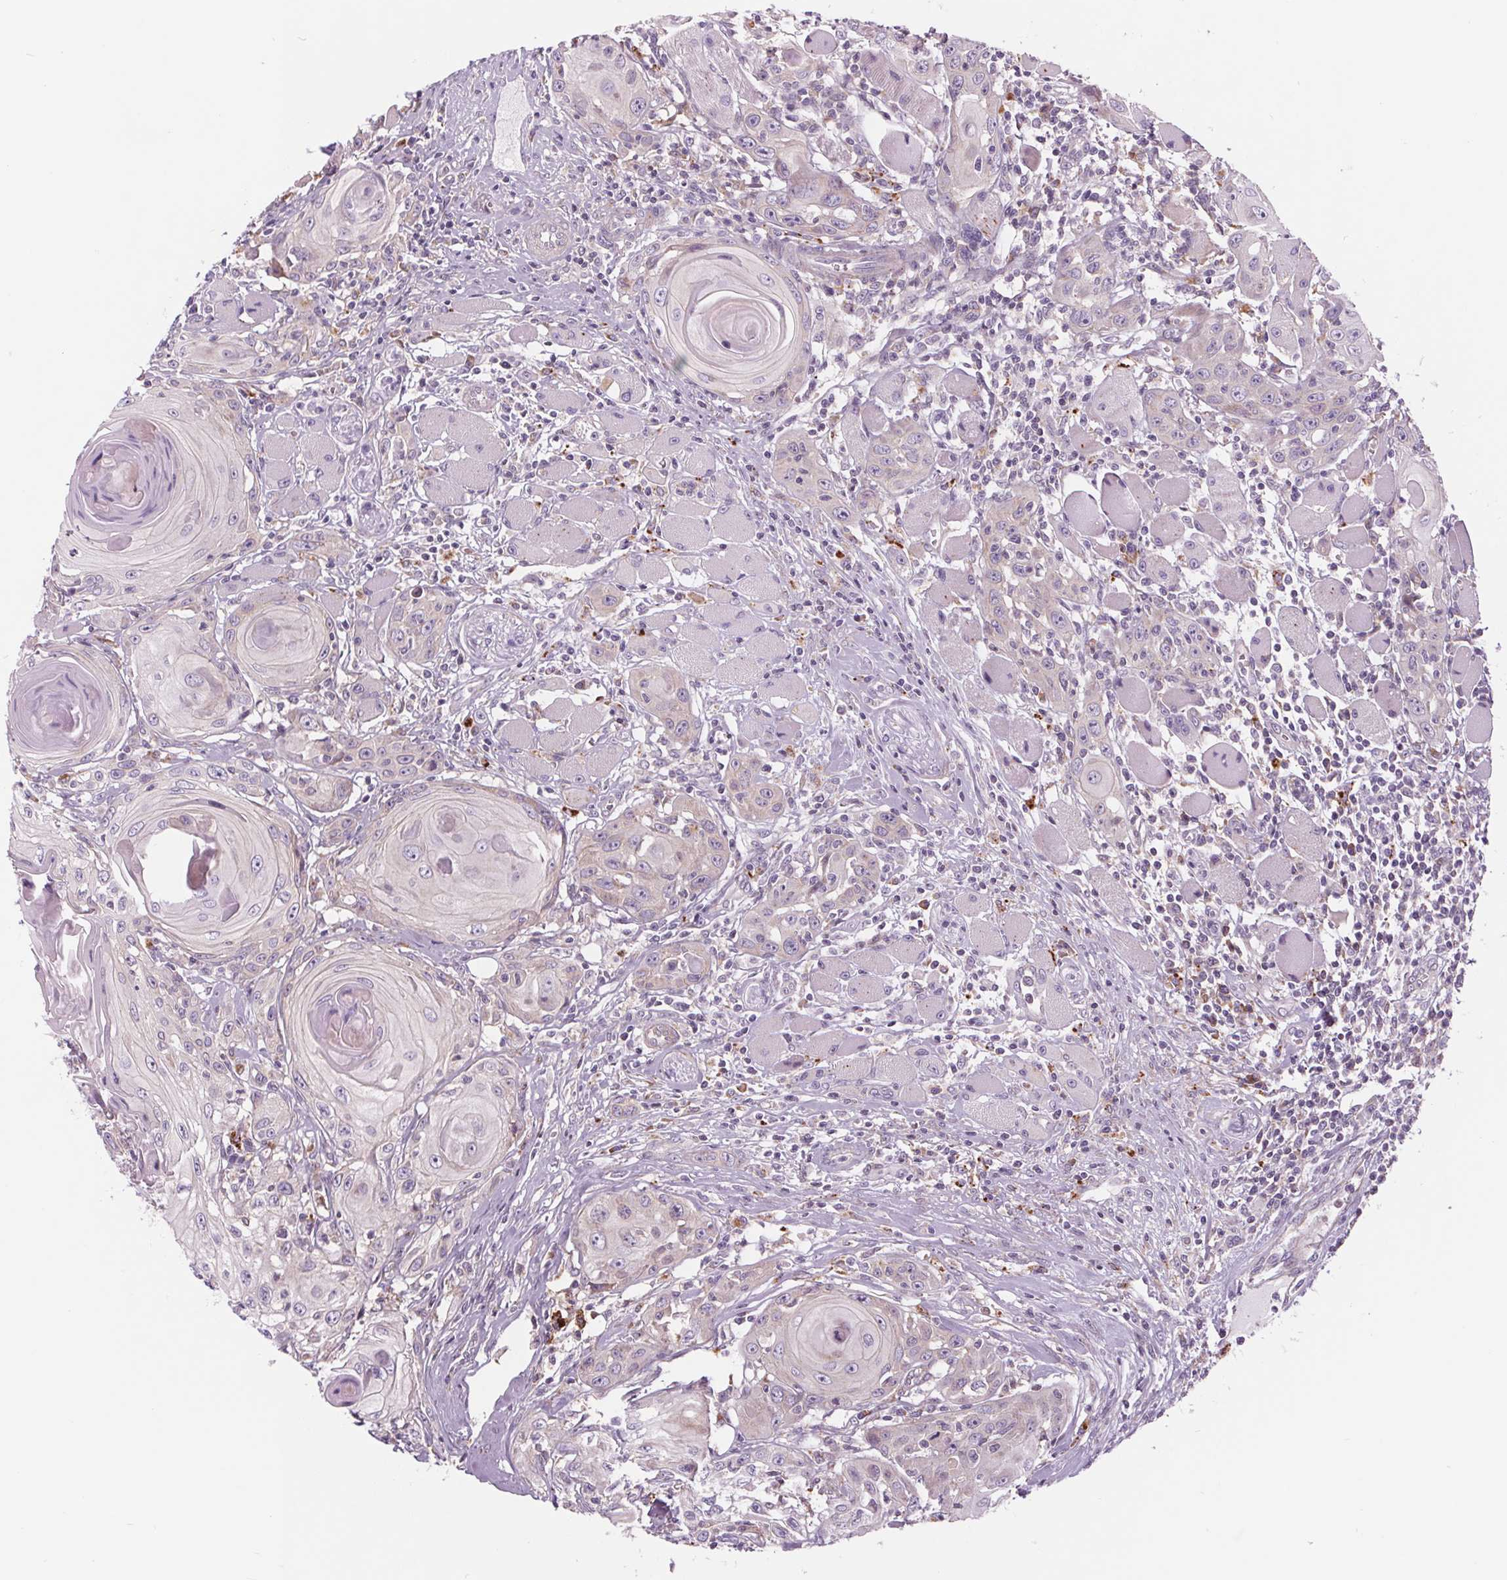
{"staining": {"intensity": "negative", "quantity": "none", "location": "none"}, "tissue": "head and neck cancer", "cell_type": "Tumor cells", "image_type": "cancer", "snomed": [{"axis": "morphology", "description": "Squamous cell carcinoma, NOS"}, {"axis": "topography", "description": "Head-Neck"}], "caption": "The immunohistochemistry micrograph has no significant staining in tumor cells of head and neck squamous cell carcinoma tissue. (DAB (3,3'-diaminobenzidine) immunohistochemistry with hematoxylin counter stain).", "gene": "SAMD5", "patient": {"sex": "female", "age": 80}}